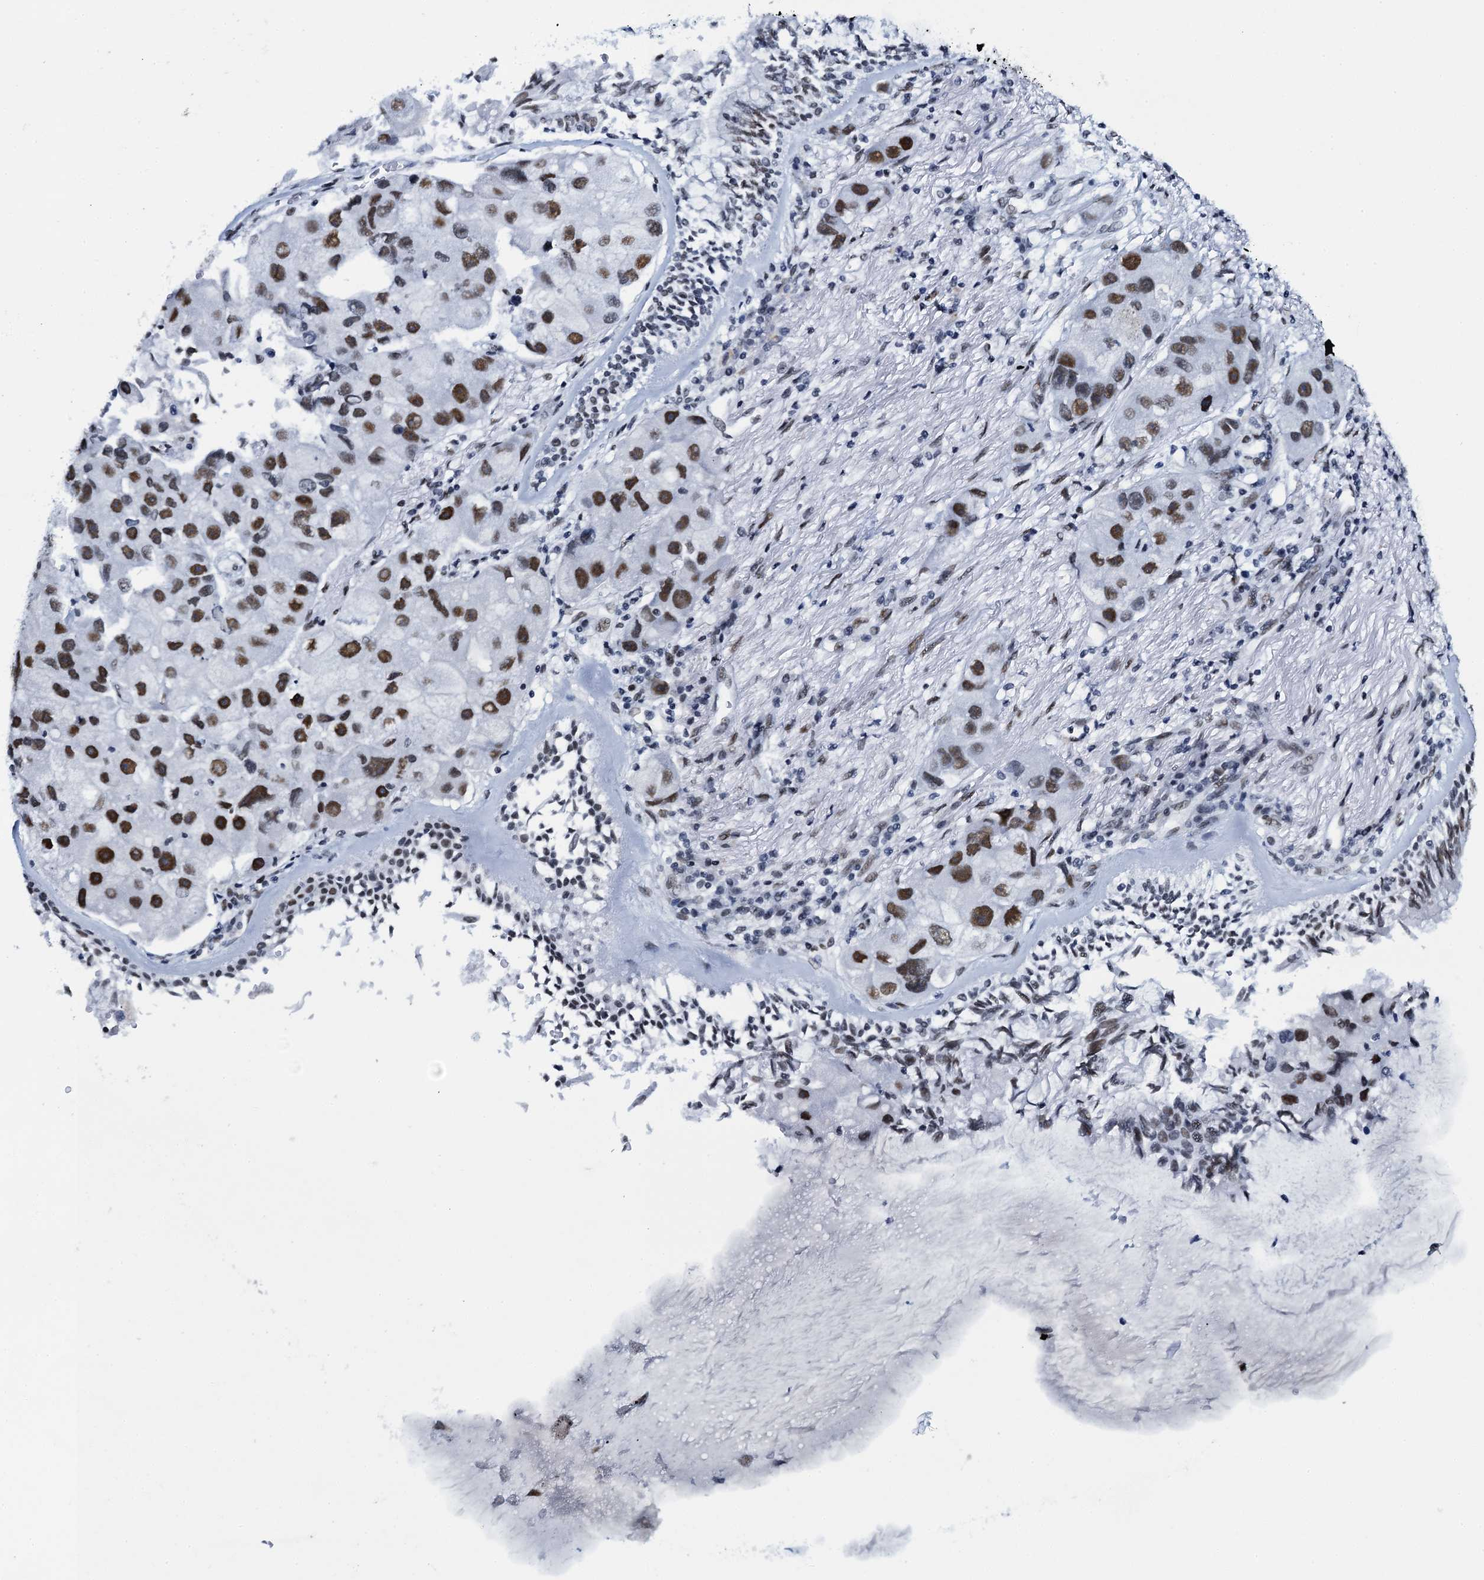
{"staining": {"intensity": "moderate", "quantity": ">75%", "location": "nuclear"}, "tissue": "lung cancer", "cell_type": "Tumor cells", "image_type": "cancer", "snomed": [{"axis": "morphology", "description": "Adenocarcinoma, NOS"}, {"axis": "topography", "description": "Lung"}], "caption": "Lung cancer stained with a protein marker exhibits moderate staining in tumor cells.", "gene": "HNRNPUL2", "patient": {"sex": "female", "age": 54}}